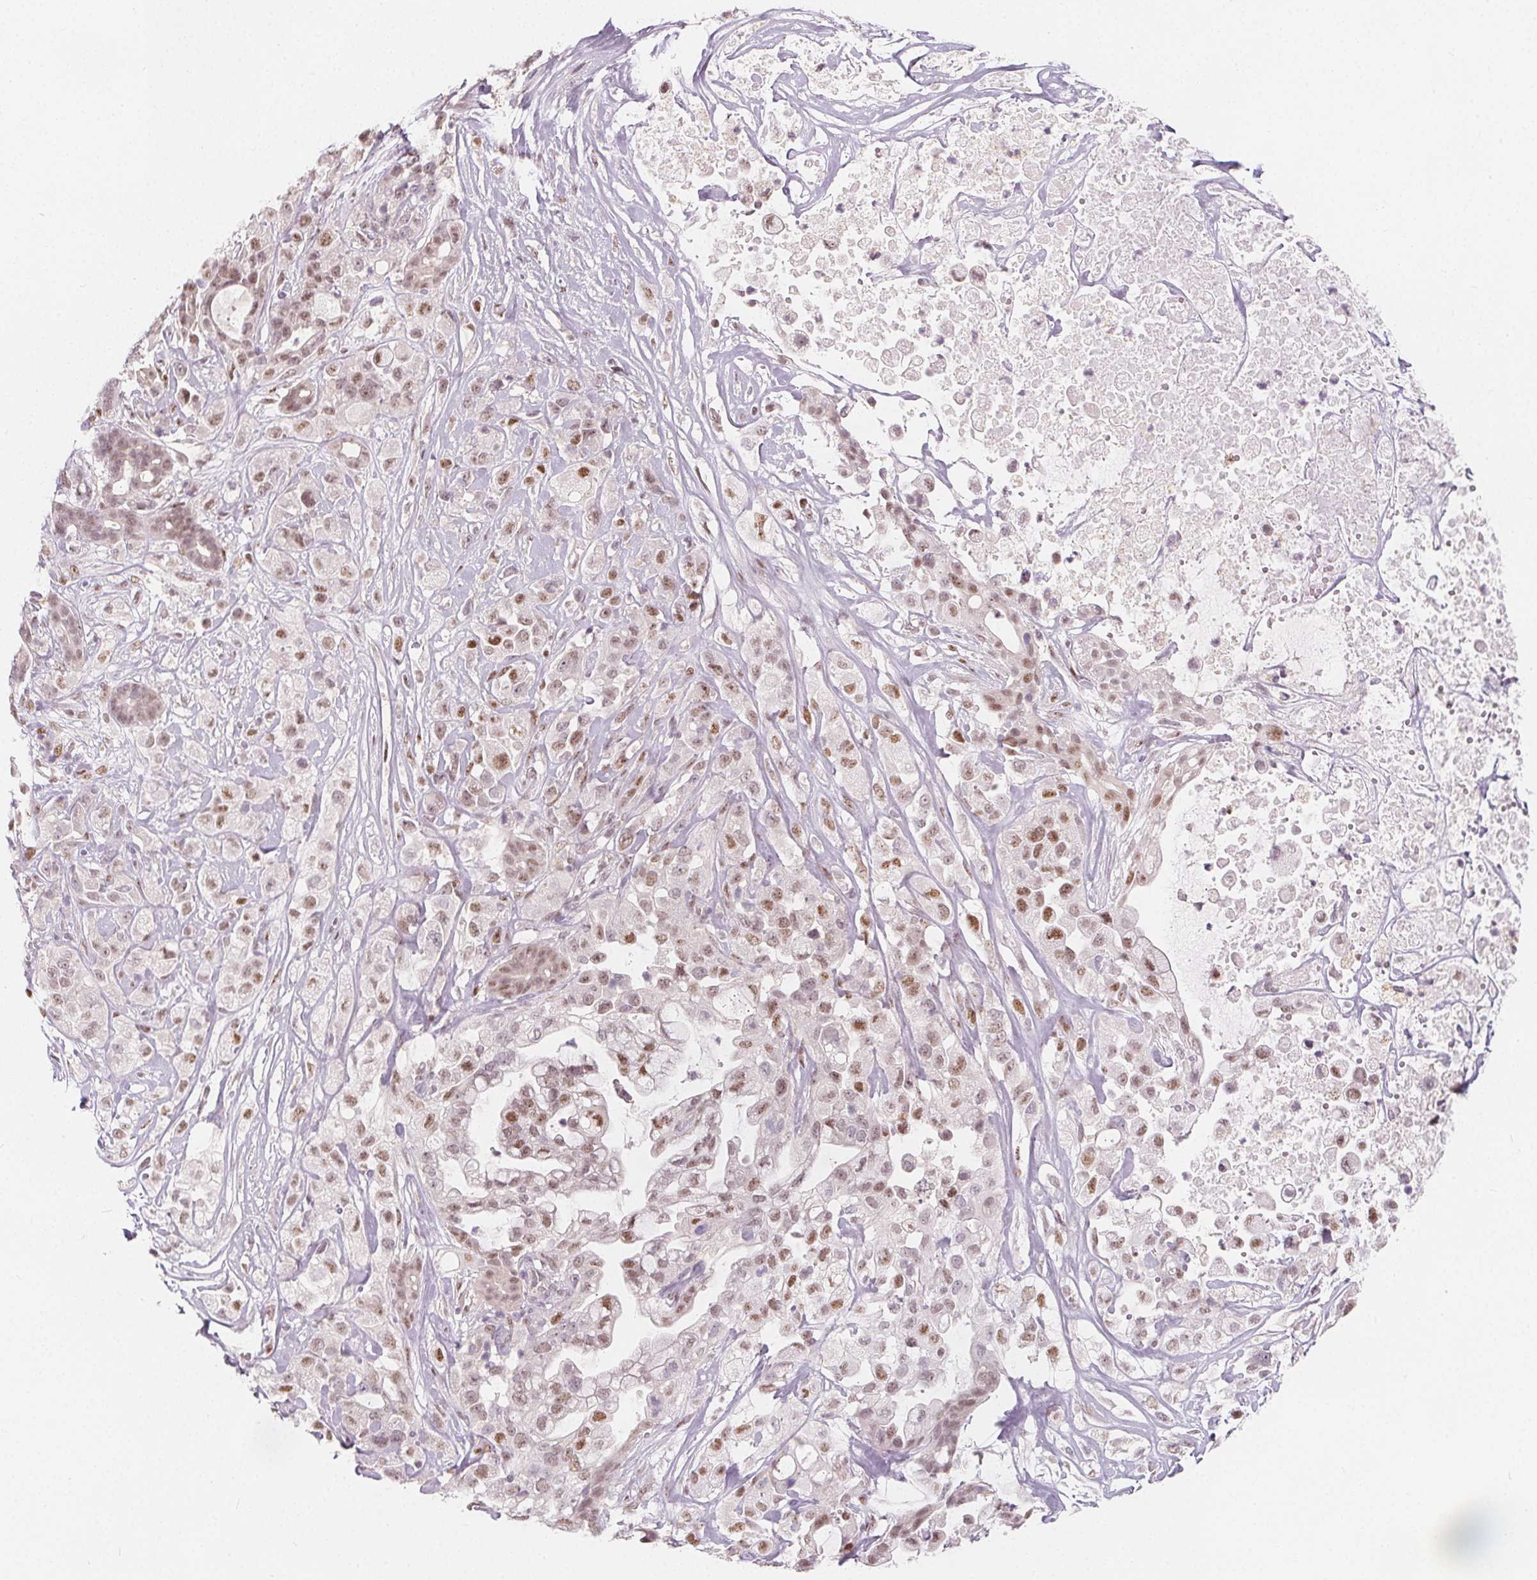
{"staining": {"intensity": "moderate", "quantity": "<25%", "location": "nuclear"}, "tissue": "pancreatic cancer", "cell_type": "Tumor cells", "image_type": "cancer", "snomed": [{"axis": "morphology", "description": "Adenocarcinoma, NOS"}, {"axis": "topography", "description": "Pancreas"}], "caption": "Immunohistochemical staining of human pancreatic cancer (adenocarcinoma) shows low levels of moderate nuclear protein staining in about <25% of tumor cells. (Stains: DAB in brown, nuclei in blue, Microscopy: brightfield microscopy at high magnification).", "gene": "DRC3", "patient": {"sex": "male", "age": 44}}